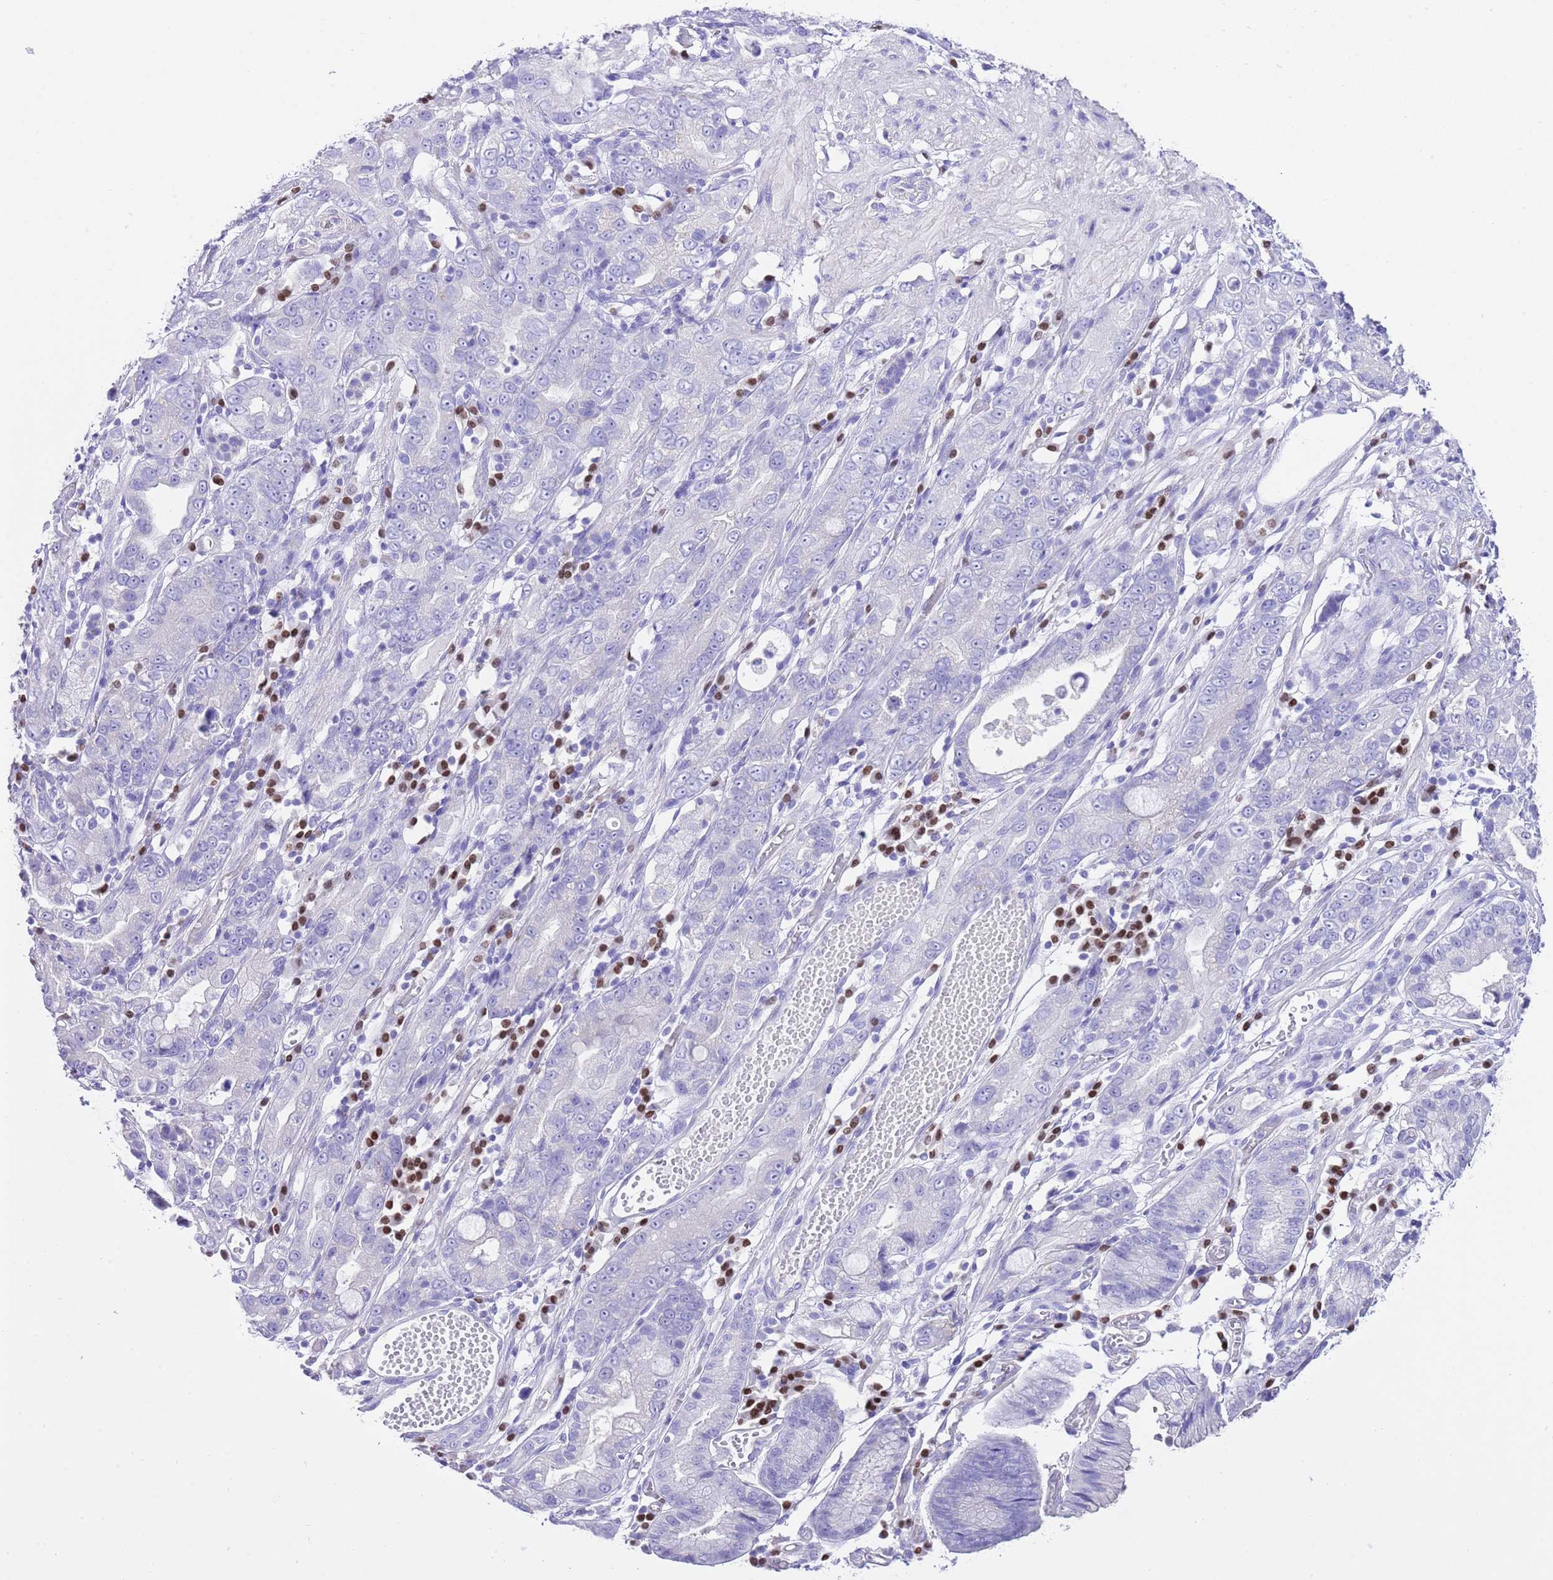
{"staining": {"intensity": "negative", "quantity": "none", "location": "none"}, "tissue": "stomach cancer", "cell_type": "Tumor cells", "image_type": "cancer", "snomed": [{"axis": "morphology", "description": "Adenocarcinoma, NOS"}, {"axis": "topography", "description": "Stomach"}], "caption": "Immunohistochemistry (IHC) image of adenocarcinoma (stomach) stained for a protein (brown), which shows no staining in tumor cells.", "gene": "BHLHA15", "patient": {"sex": "male", "age": 55}}